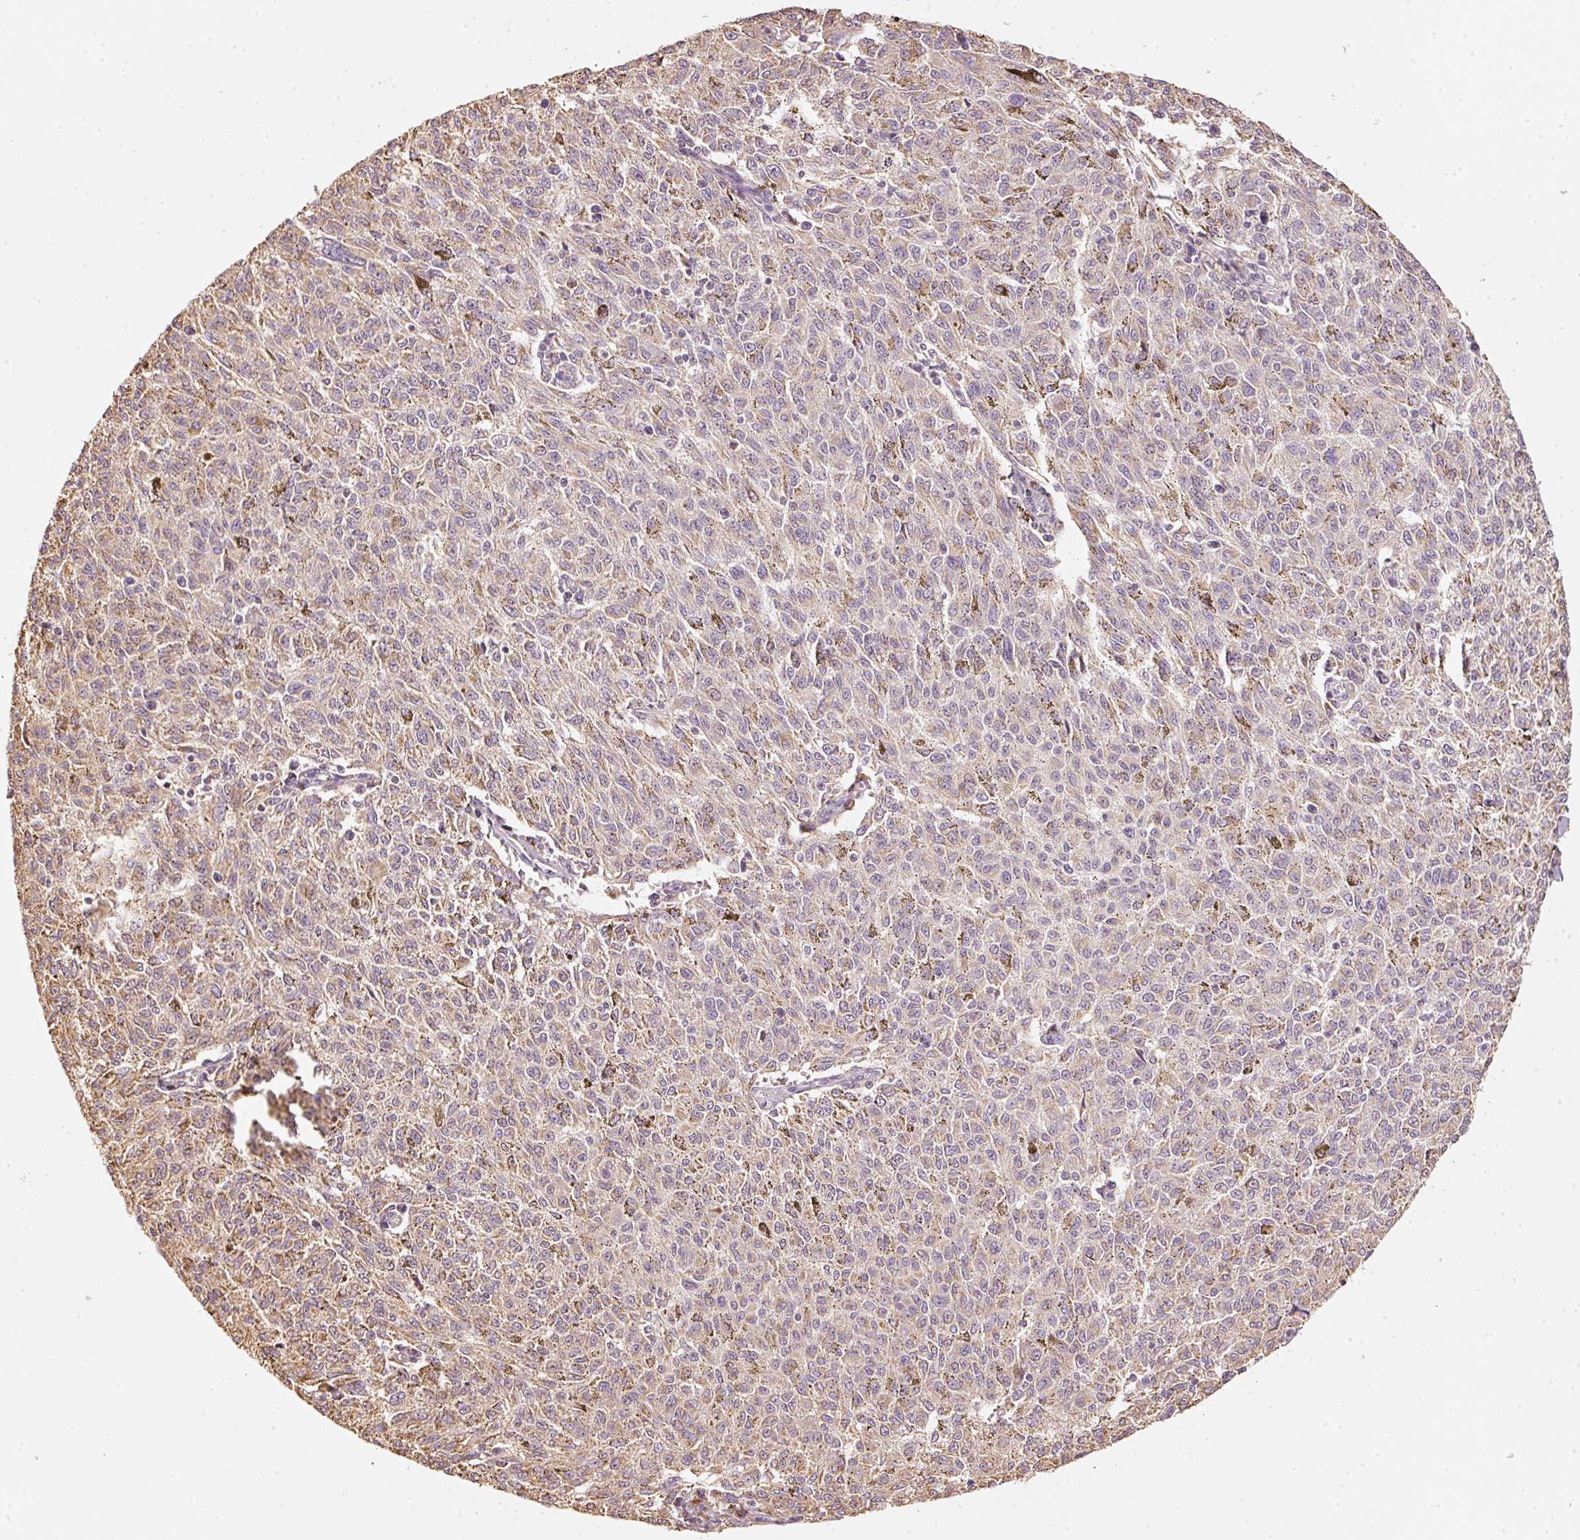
{"staining": {"intensity": "moderate", "quantity": "<25%", "location": "cytoplasmic/membranous"}, "tissue": "melanoma", "cell_type": "Tumor cells", "image_type": "cancer", "snomed": [{"axis": "morphology", "description": "Malignant melanoma, NOS"}, {"axis": "topography", "description": "Skin"}], "caption": "This photomicrograph demonstrates melanoma stained with IHC to label a protein in brown. The cytoplasmic/membranous of tumor cells show moderate positivity for the protein. Nuclei are counter-stained blue.", "gene": "RAB35", "patient": {"sex": "female", "age": 72}}